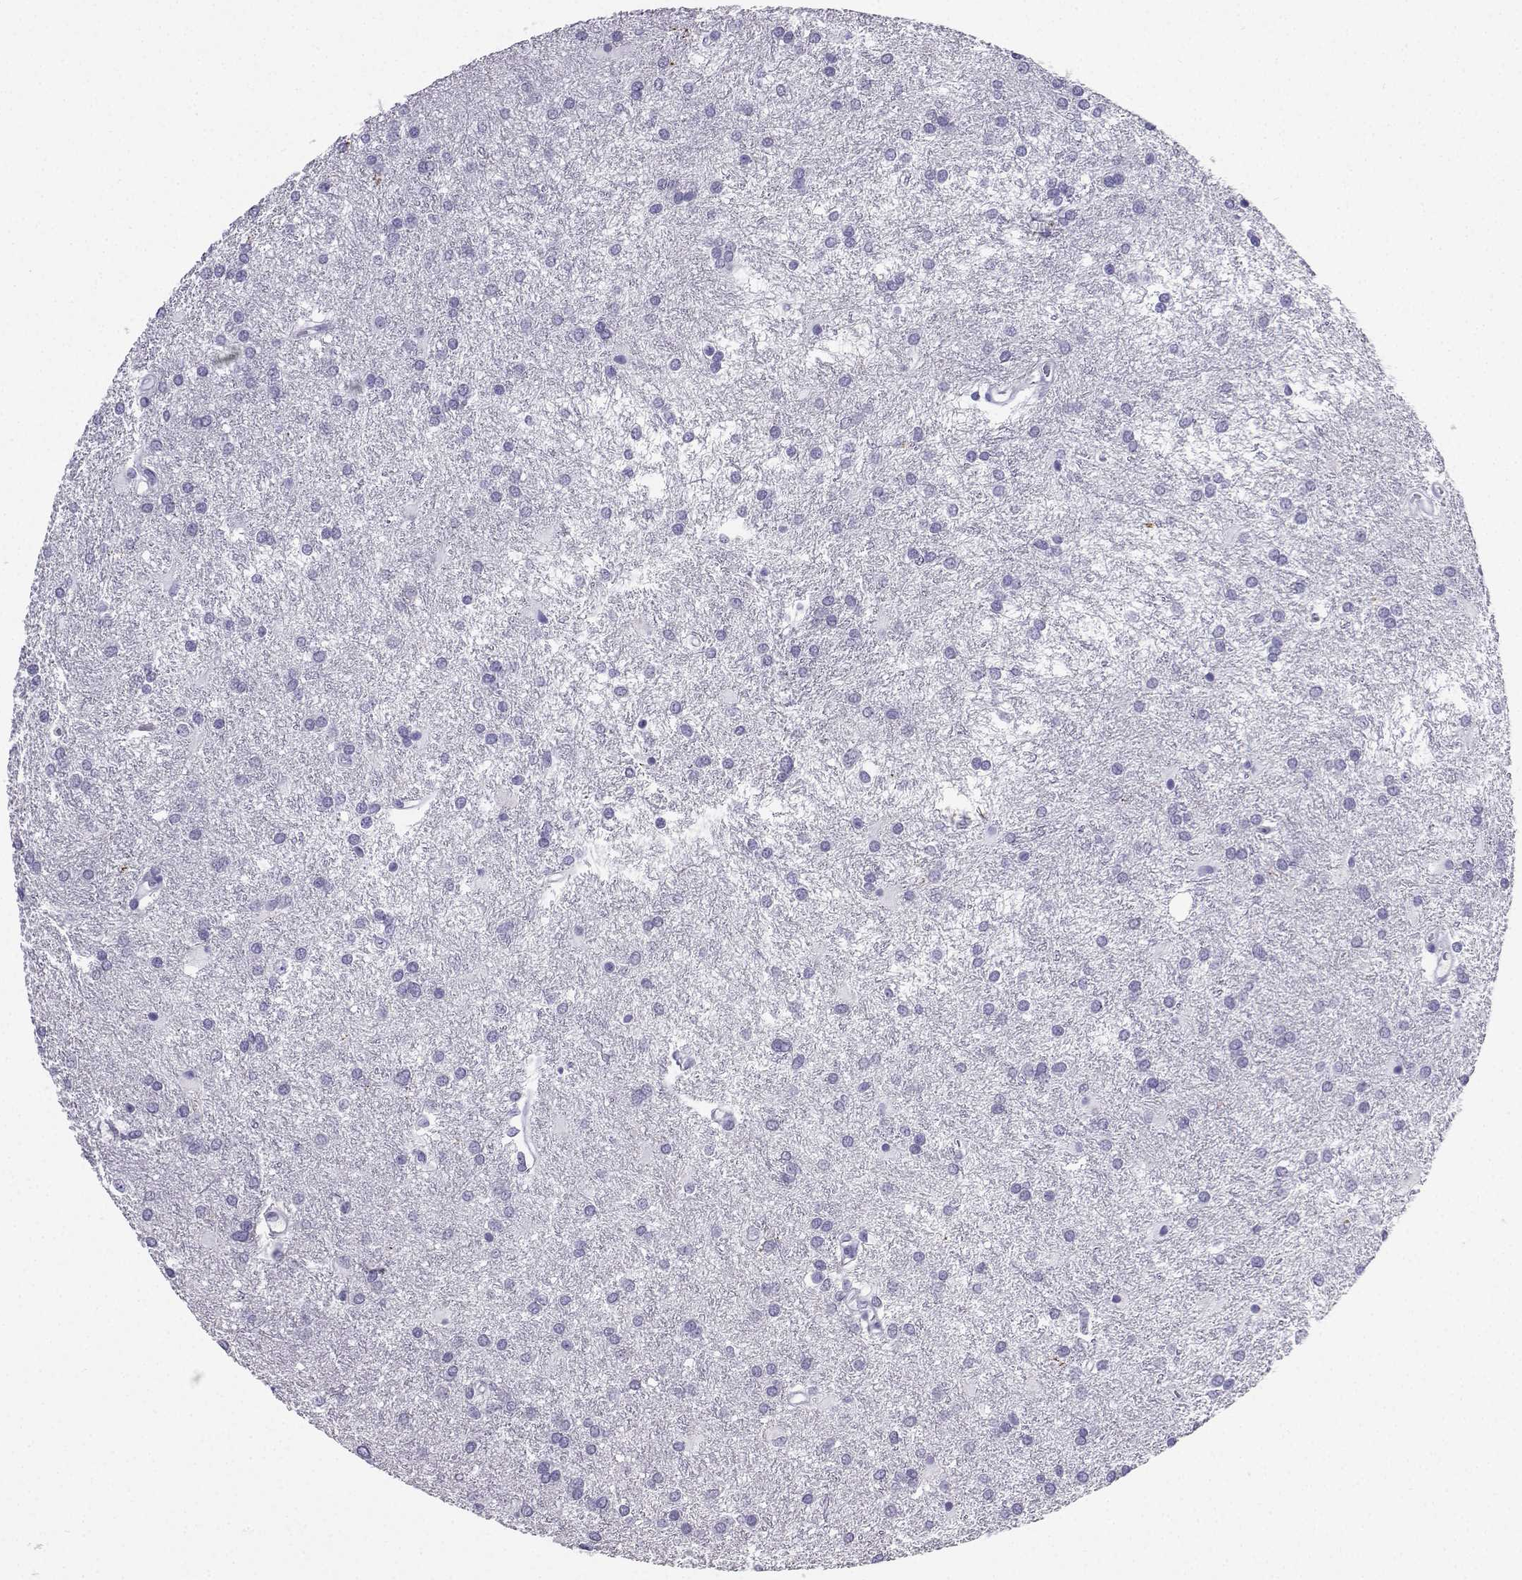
{"staining": {"intensity": "negative", "quantity": "none", "location": "none"}, "tissue": "glioma", "cell_type": "Tumor cells", "image_type": "cancer", "snomed": [{"axis": "morphology", "description": "Glioma, malignant, Low grade"}, {"axis": "topography", "description": "Brain"}], "caption": "Immunohistochemical staining of malignant glioma (low-grade) demonstrates no significant positivity in tumor cells. Brightfield microscopy of immunohistochemistry stained with DAB (brown) and hematoxylin (blue), captured at high magnification.", "gene": "SLC18A2", "patient": {"sex": "female", "age": 32}}